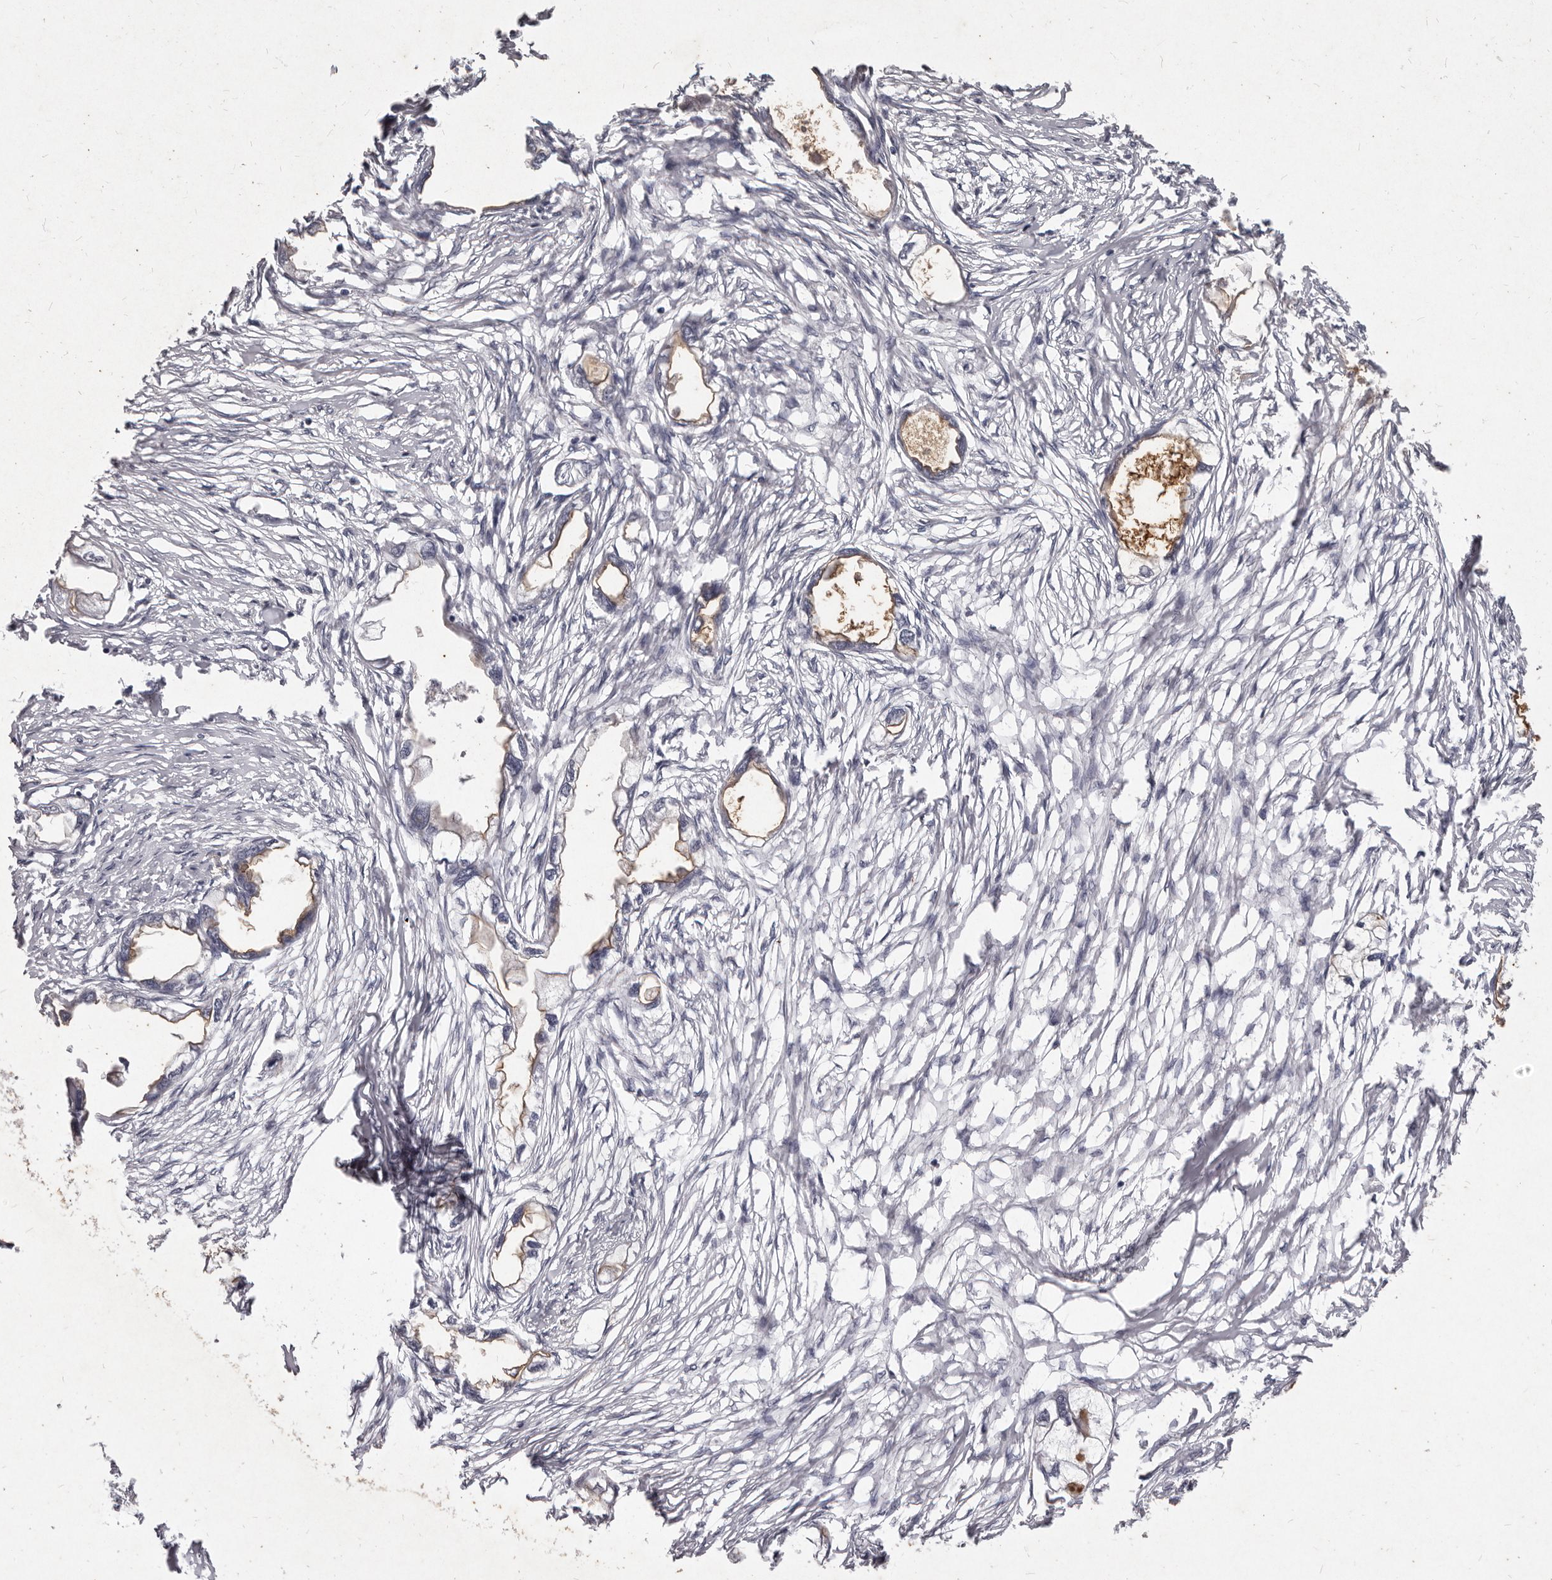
{"staining": {"intensity": "moderate", "quantity": "<25%", "location": "cytoplasmic/membranous"}, "tissue": "endometrial cancer", "cell_type": "Tumor cells", "image_type": "cancer", "snomed": [{"axis": "morphology", "description": "Adenocarcinoma, NOS"}, {"axis": "morphology", "description": "Adenocarcinoma, metastatic, NOS"}, {"axis": "topography", "description": "Adipose tissue"}, {"axis": "topography", "description": "Endometrium"}], "caption": "A low amount of moderate cytoplasmic/membranous positivity is present in approximately <25% of tumor cells in metastatic adenocarcinoma (endometrial) tissue.", "gene": "GPRC5C", "patient": {"sex": "female", "age": 67}}